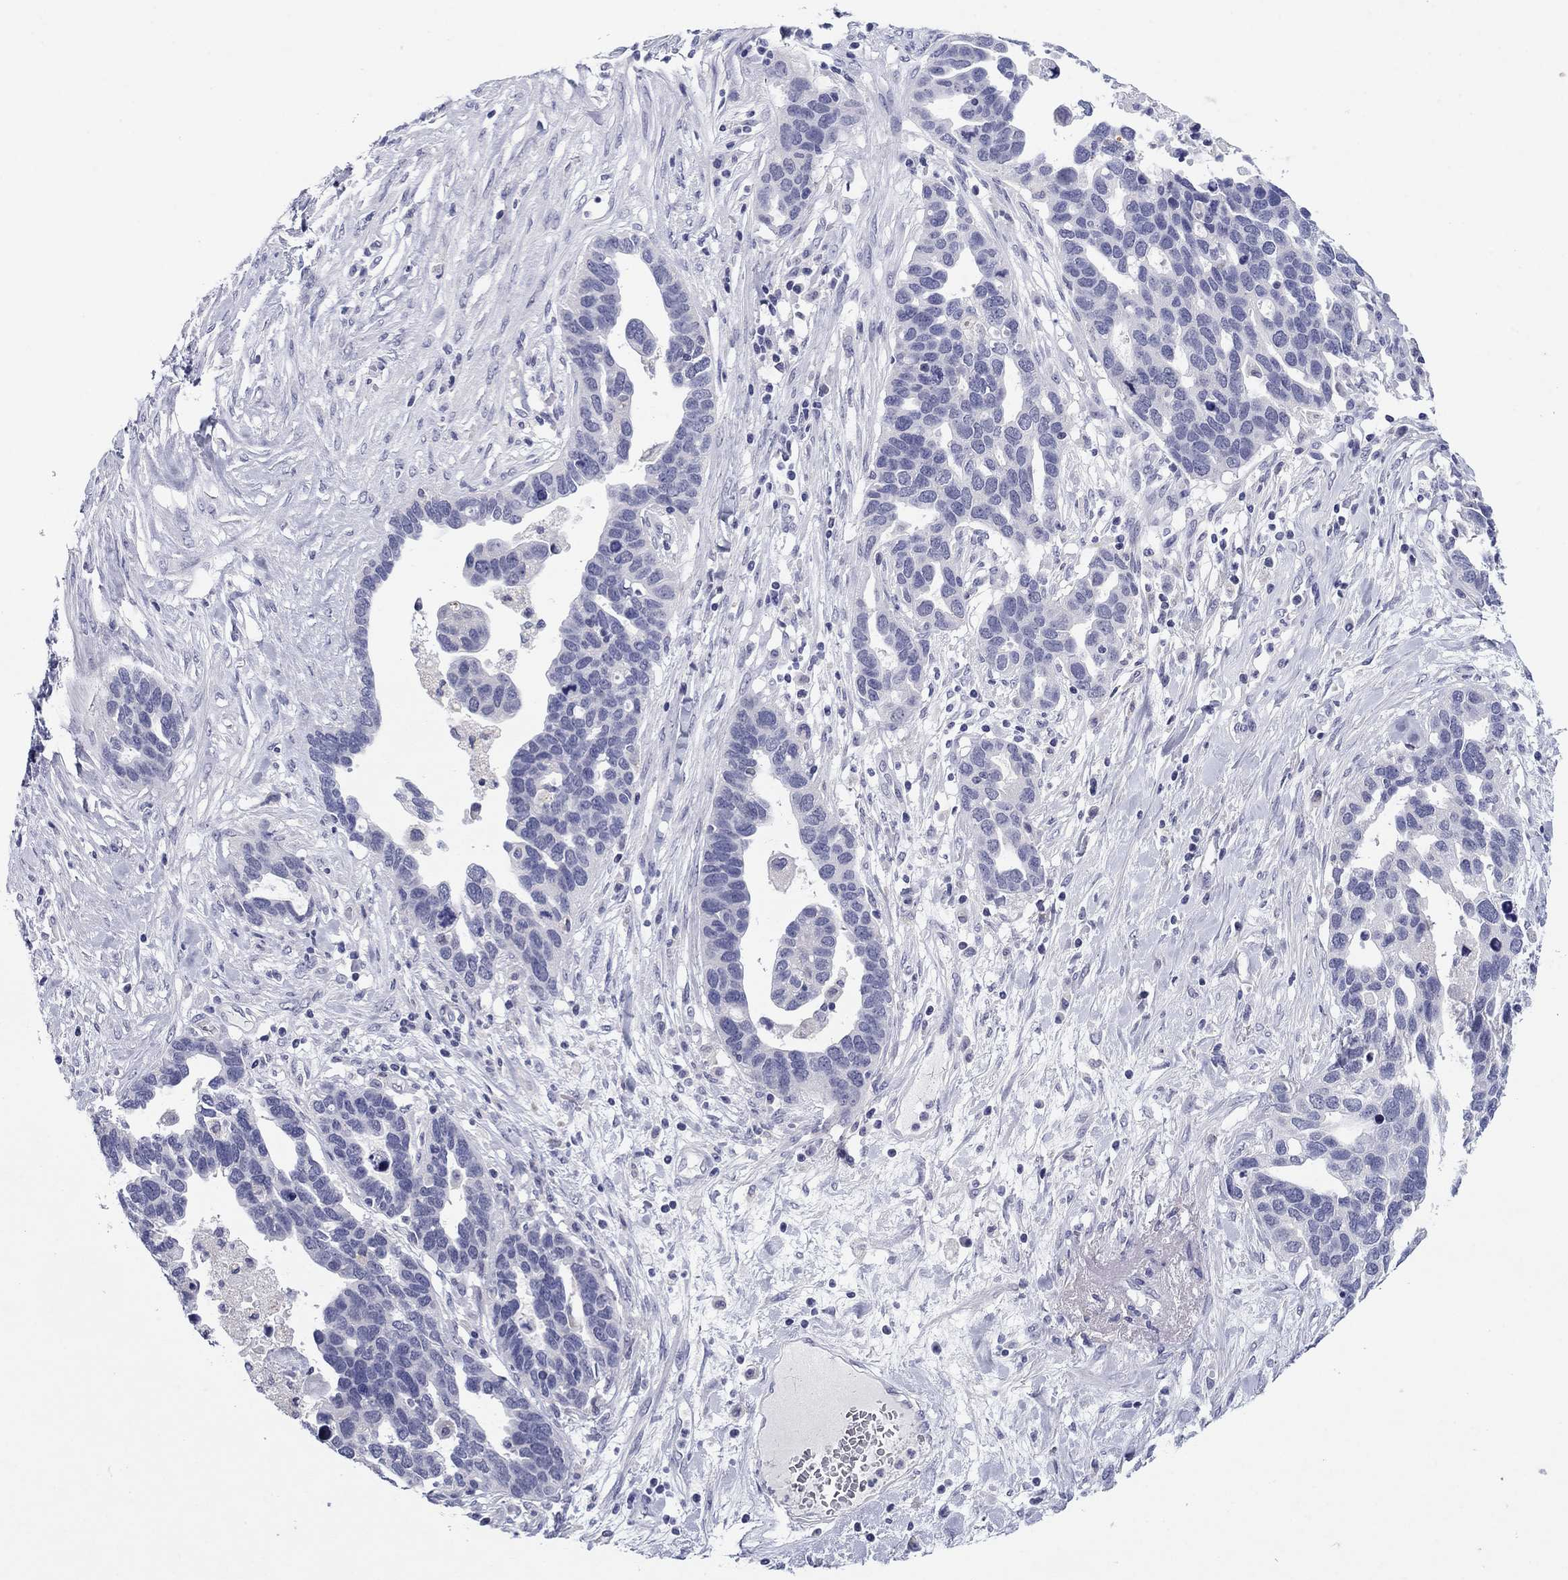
{"staining": {"intensity": "negative", "quantity": "none", "location": "none"}, "tissue": "ovarian cancer", "cell_type": "Tumor cells", "image_type": "cancer", "snomed": [{"axis": "morphology", "description": "Cystadenocarcinoma, serous, NOS"}, {"axis": "topography", "description": "Ovary"}], "caption": "Tumor cells show no significant staining in ovarian serous cystadenocarcinoma.", "gene": "TCFL5", "patient": {"sex": "female", "age": 54}}